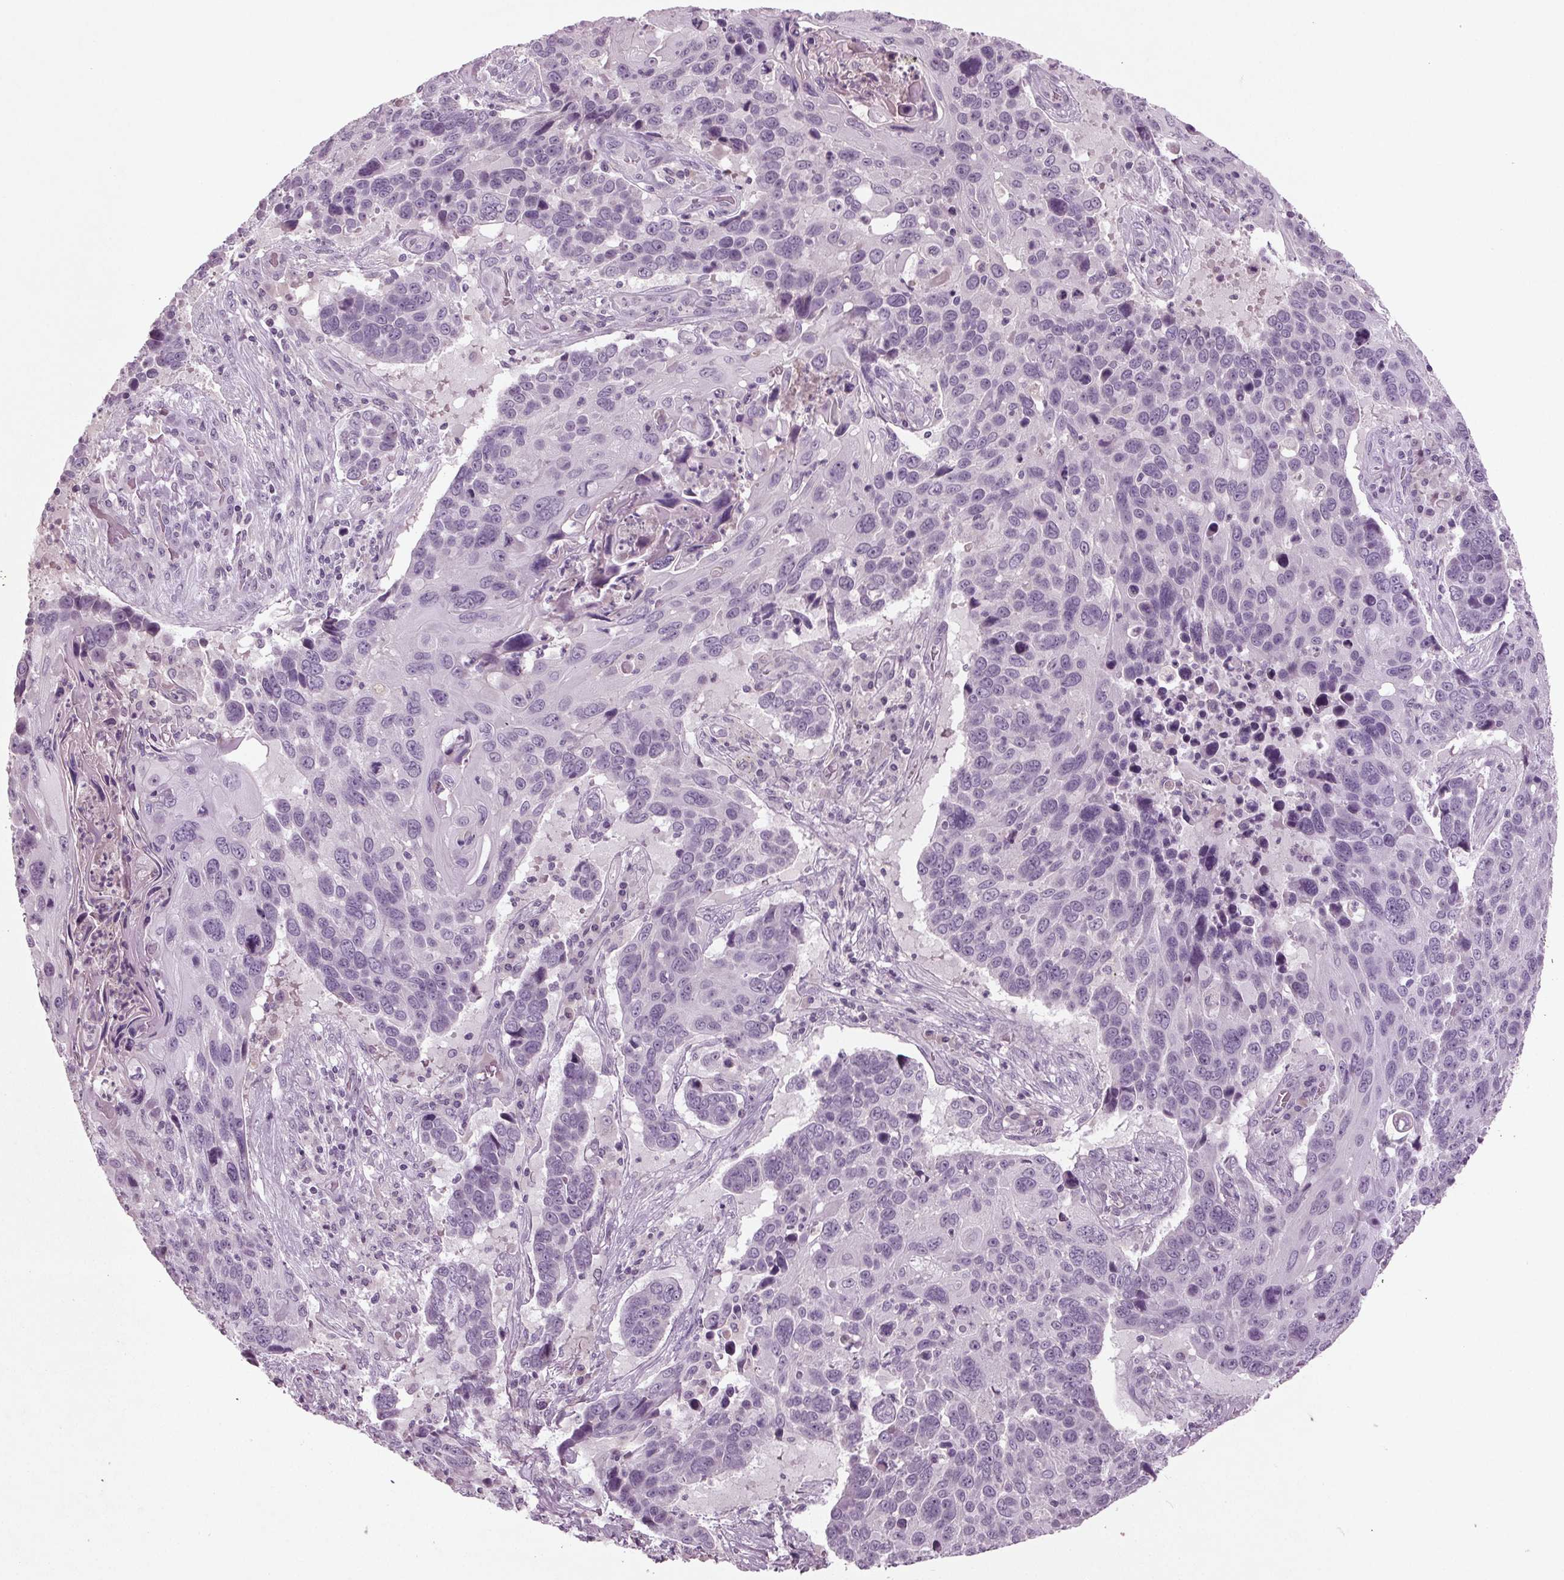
{"staining": {"intensity": "negative", "quantity": "none", "location": "none"}, "tissue": "lung cancer", "cell_type": "Tumor cells", "image_type": "cancer", "snomed": [{"axis": "morphology", "description": "Squamous cell carcinoma, NOS"}, {"axis": "topography", "description": "Lung"}], "caption": "The photomicrograph demonstrates no staining of tumor cells in lung cancer (squamous cell carcinoma).", "gene": "BHLHE22", "patient": {"sex": "male", "age": 68}}